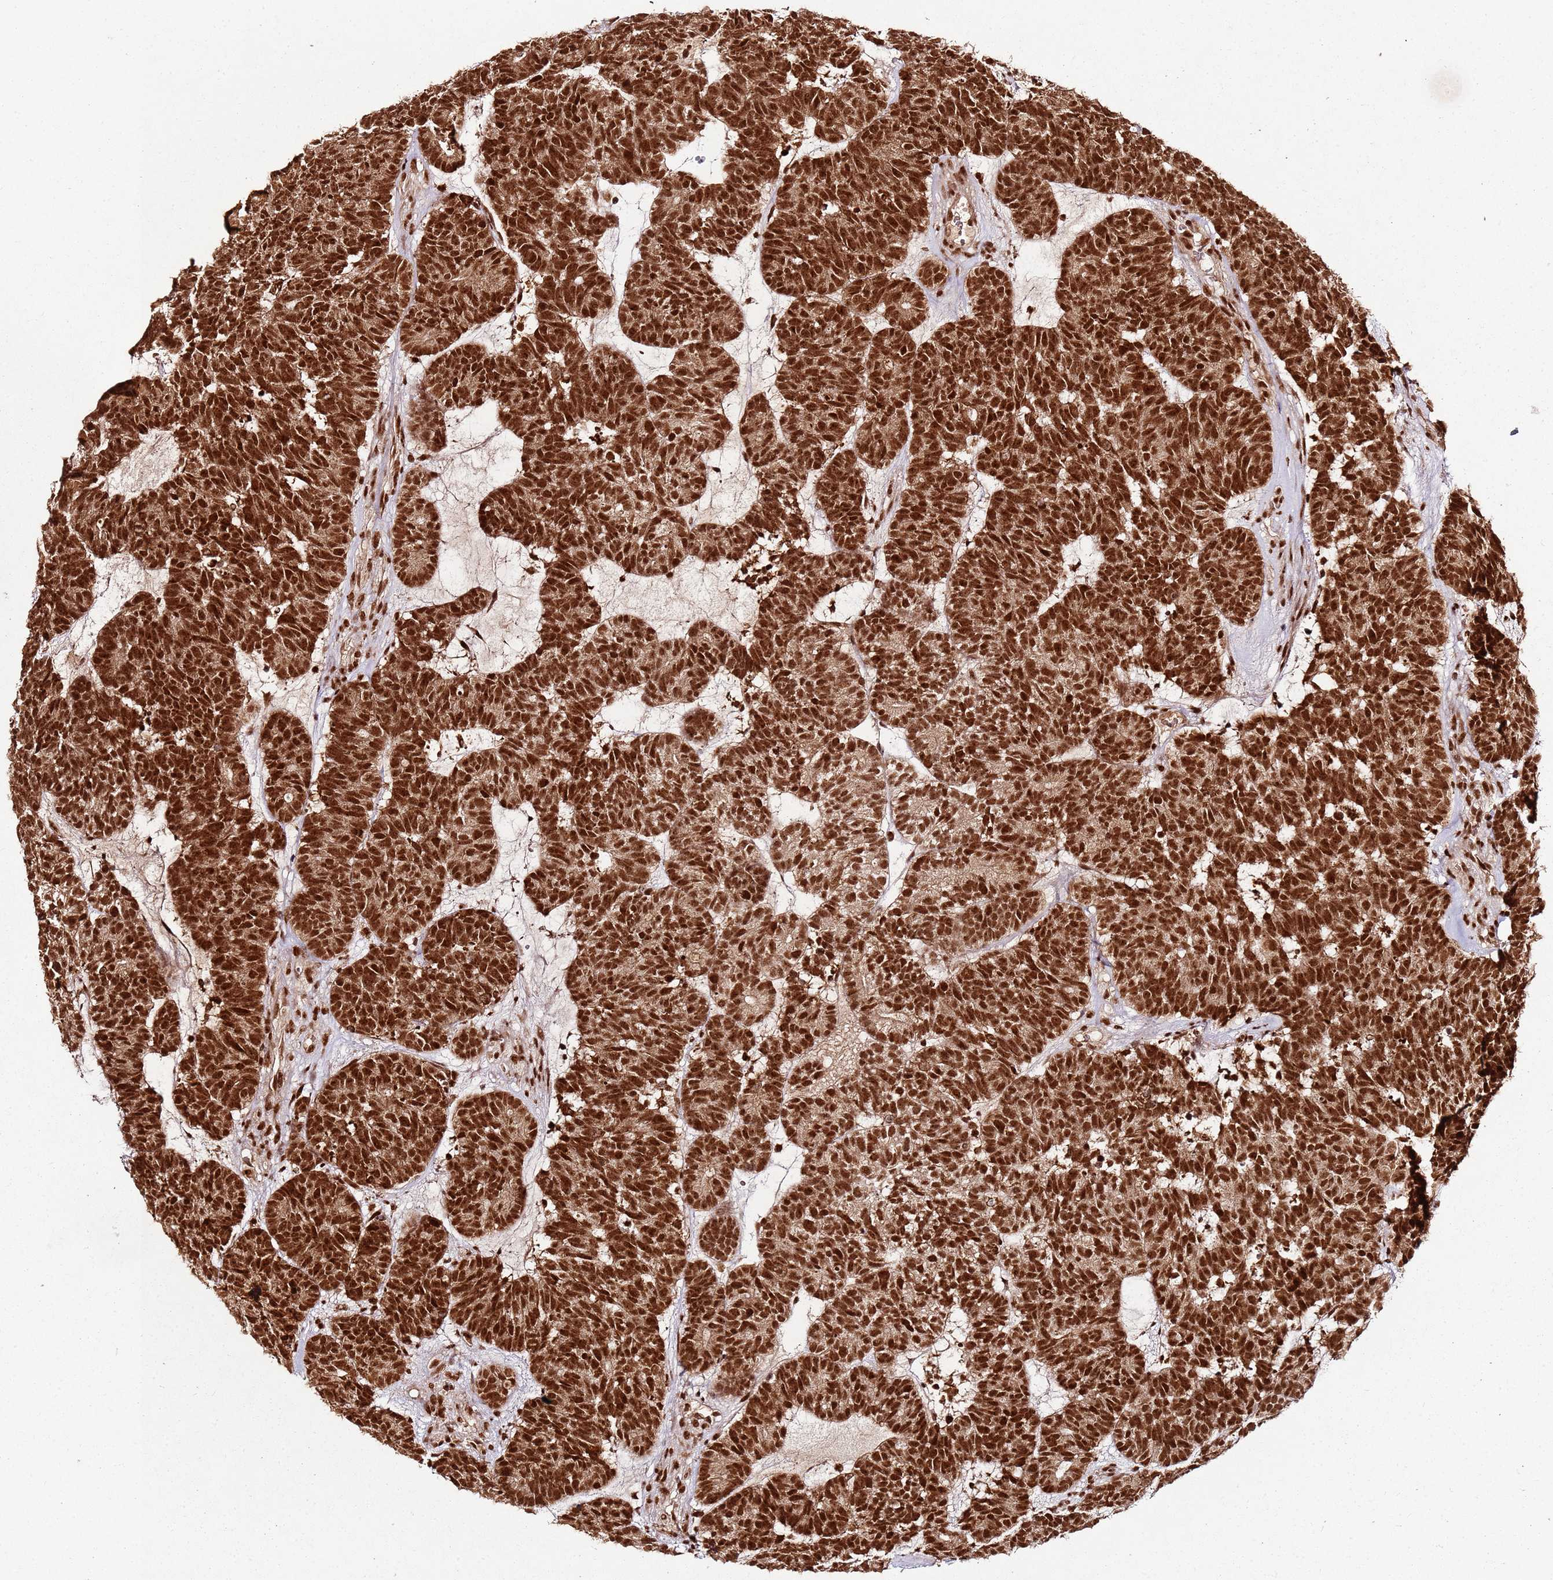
{"staining": {"intensity": "strong", "quantity": ">75%", "location": "nuclear"}, "tissue": "head and neck cancer", "cell_type": "Tumor cells", "image_type": "cancer", "snomed": [{"axis": "morphology", "description": "Adenocarcinoma, NOS"}, {"axis": "topography", "description": "Head-Neck"}], "caption": "Human adenocarcinoma (head and neck) stained for a protein (brown) reveals strong nuclear positive expression in approximately >75% of tumor cells.", "gene": "XRN2", "patient": {"sex": "female", "age": 81}}